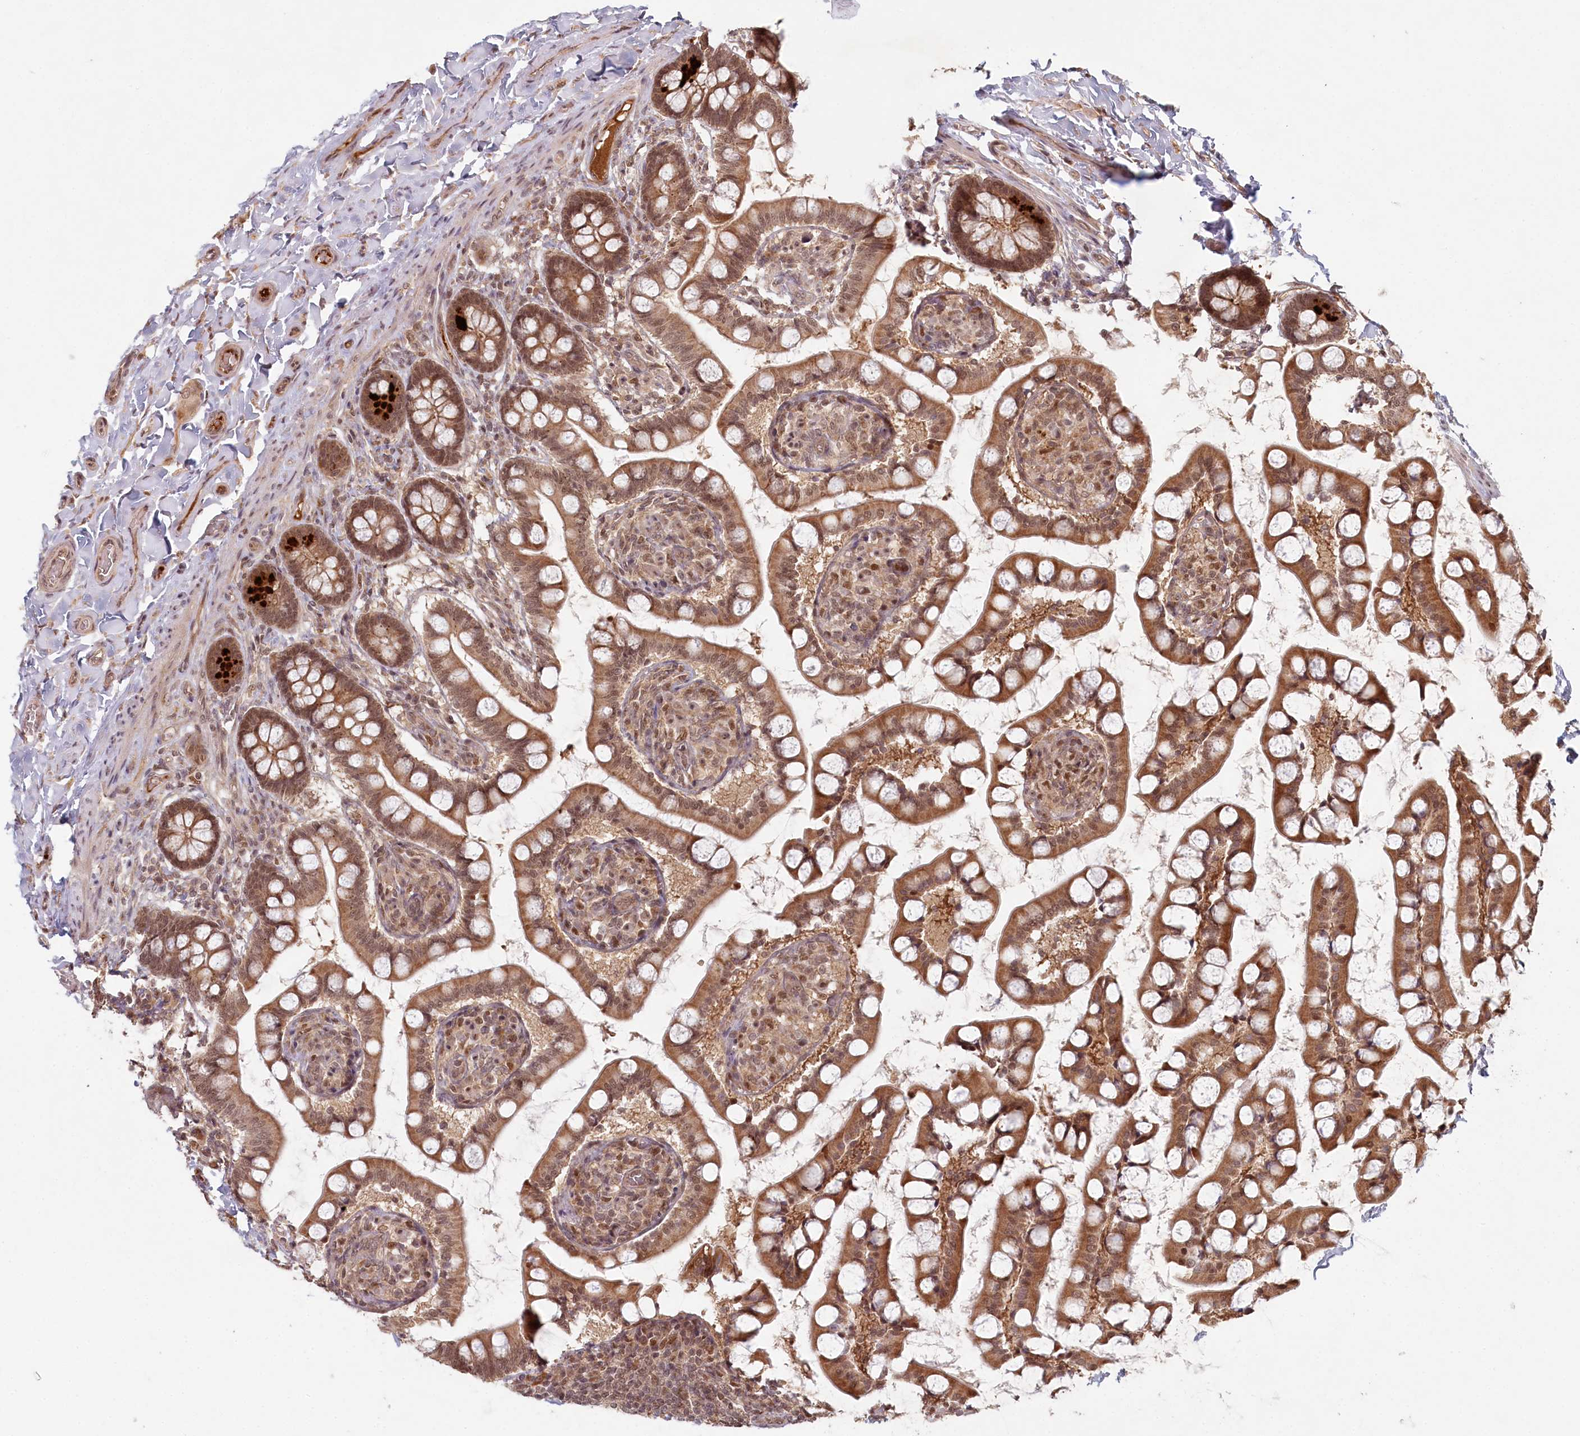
{"staining": {"intensity": "strong", "quantity": ">75%", "location": "cytoplasmic/membranous,nuclear"}, "tissue": "small intestine", "cell_type": "Glandular cells", "image_type": "normal", "snomed": [{"axis": "morphology", "description": "Normal tissue, NOS"}, {"axis": "topography", "description": "Small intestine"}], "caption": "Small intestine stained with a protein marker displays strong staining in glandular cells.", "gene": "WAPL", "patient": {"sex": "male", "age": 52}}